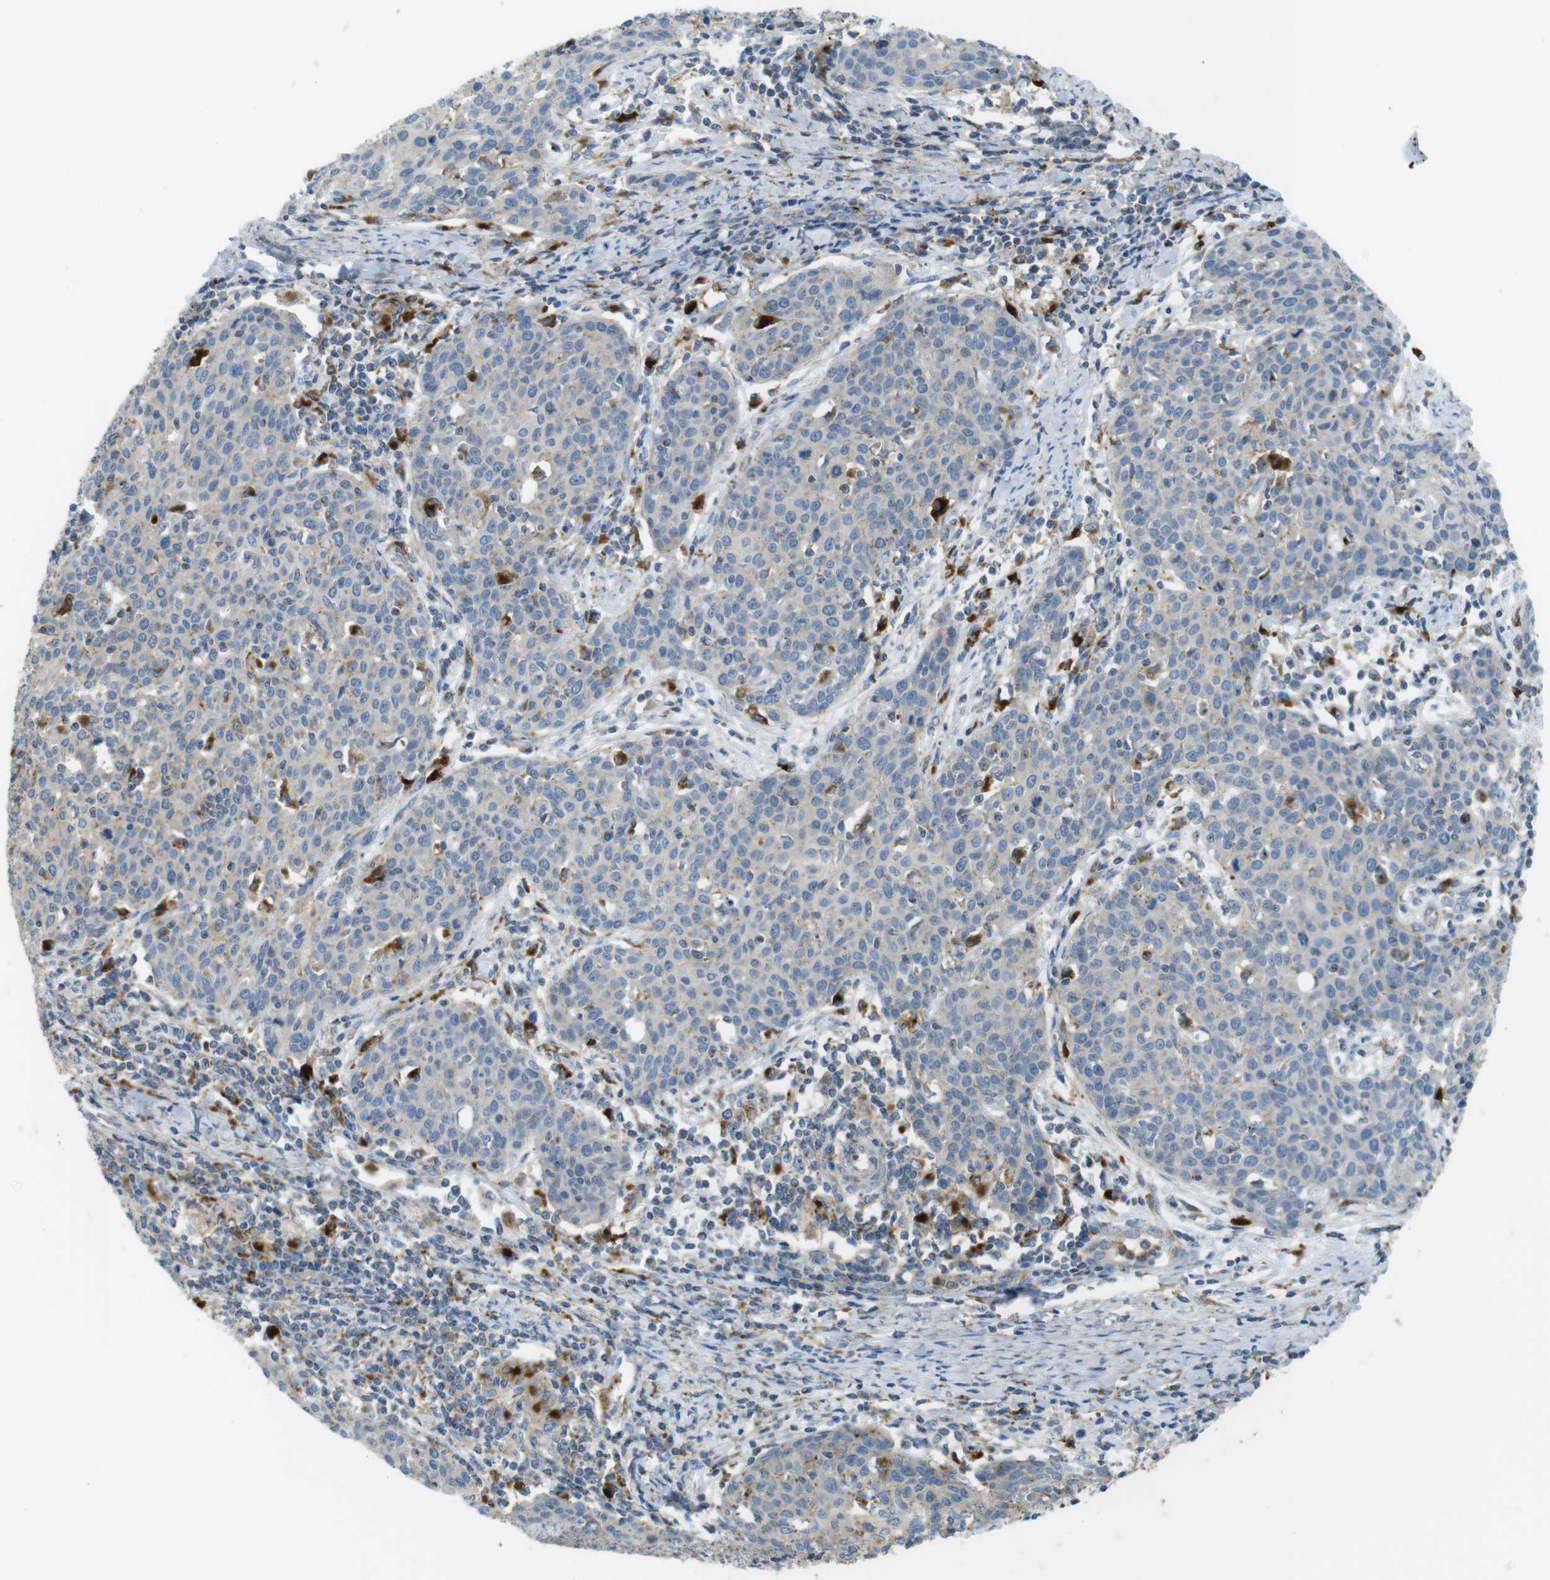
{"staining": {"intensity": "negative", "quantity": "none", "location": "none"}, "tissue": "cervical cancer", "cell_type": "Tumor cells", "image_type": "cancer", "snomed": [{"axis": "morphology", "description": "Squamous cell carcinoma, NOS"}, {"axis": "topography", "description": "Cervix"}], "caption": "This is a photomicrograph of immunohistochemistry staining of cervical squamous cell carcinoma, which shows no expression in tumor cells.", "gene": "LAMP1", "patient": {"sex": "female", "age": 38}}